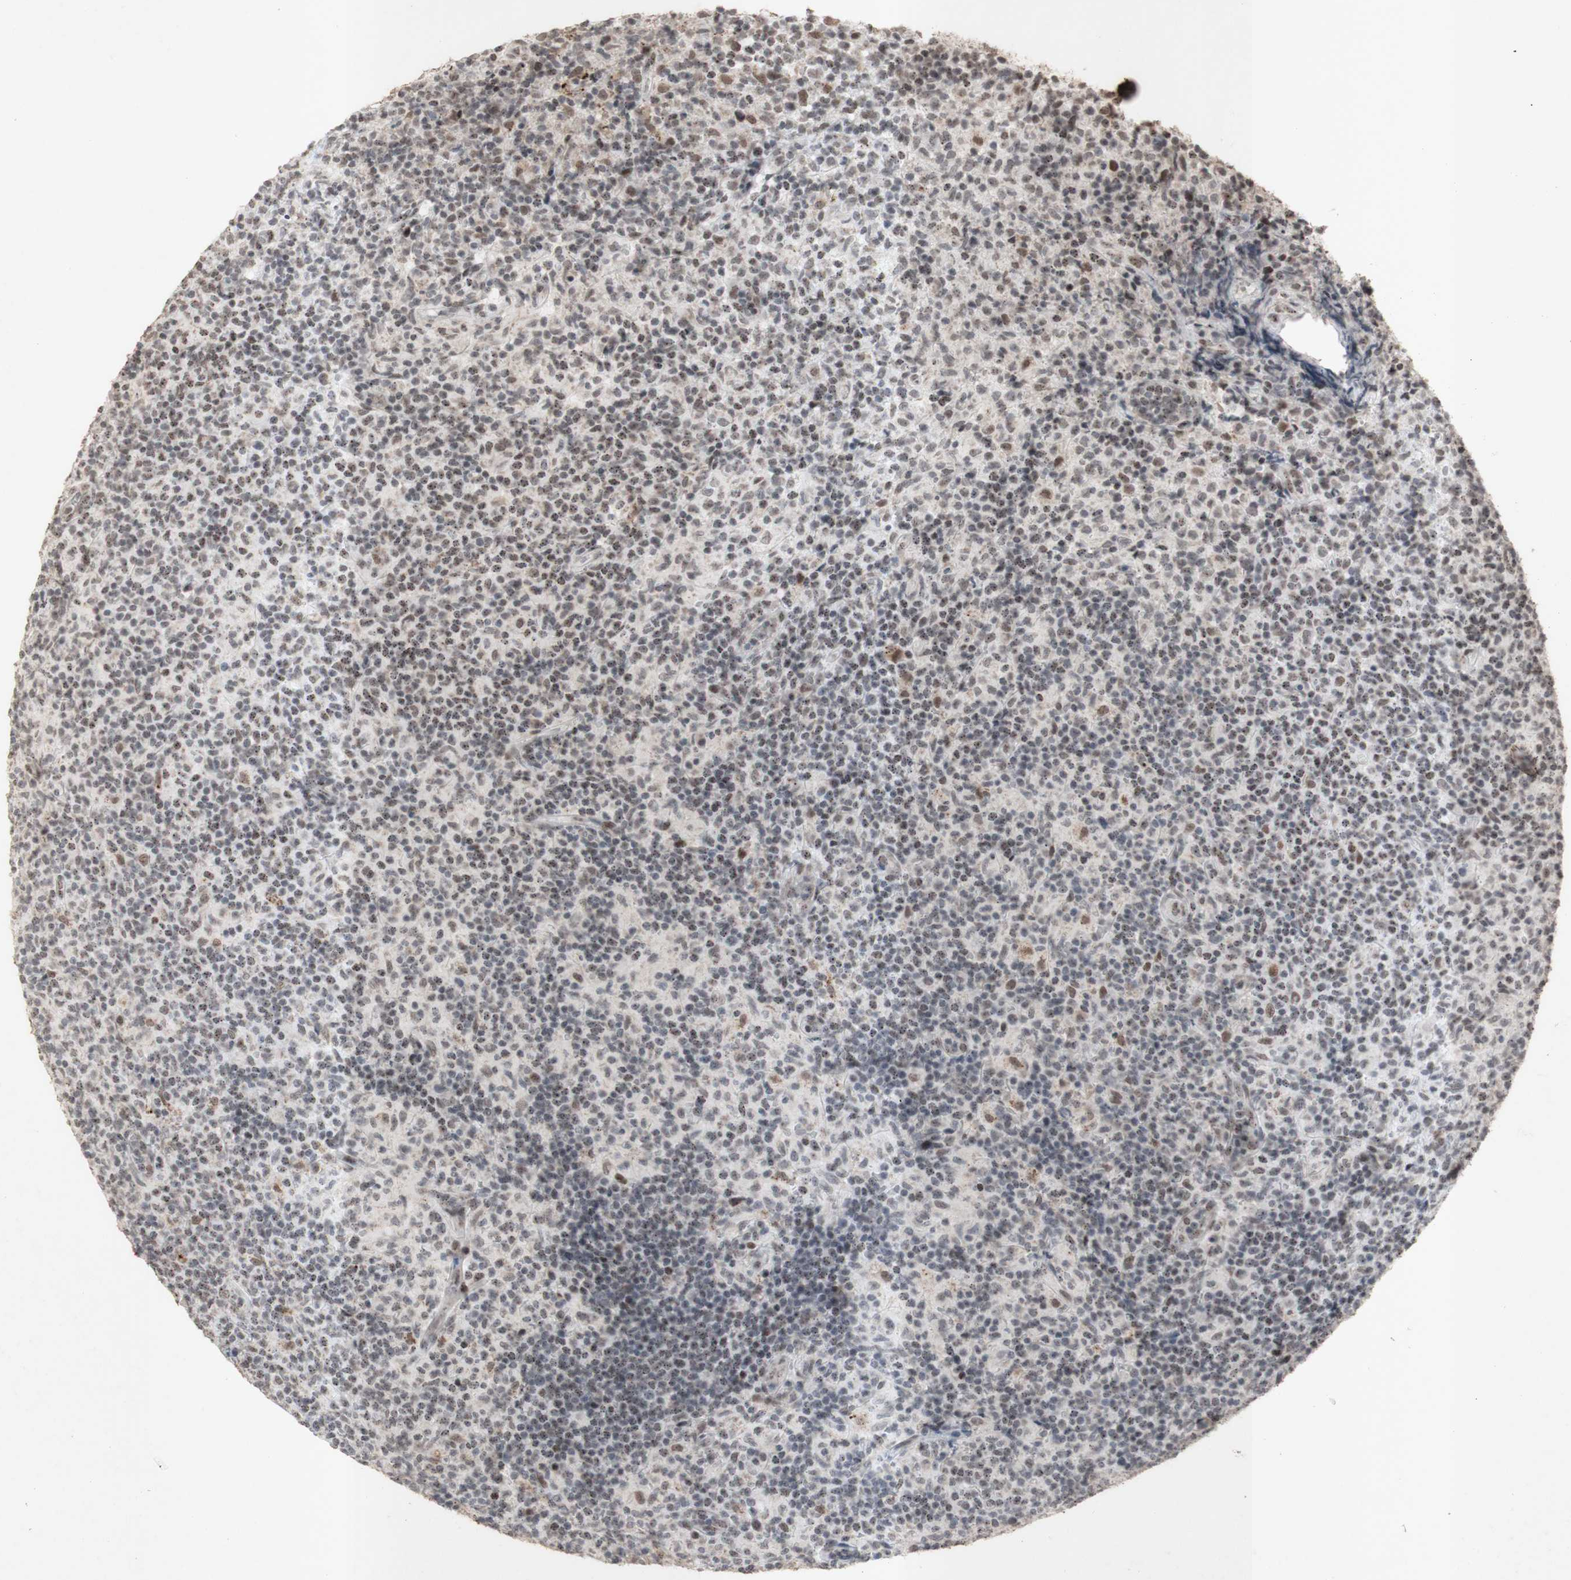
{"staining": {"intensity": "moderate", "quantity": "25%-75%", "location": "nuclear"}, "tissue": "lymph node", "cell_type": "Germinal center cells", "image_type": "normal", "snomed": [{"axis": "morphology", "description": "Normal tissue, NOS"}, {"axis": "morphology", "description": "Inflammation, NOS"}, {"axis": "topography", "description": "Lymph node"}], "caption": "Immunohistochemistry (IHC) of benign human lymph node demonstrates medium levels of moderate nuclear staining in about 25%-75% of germinal center cells.", "gene": "CENPB", "patient": {"sex": "male", "age": 55}}